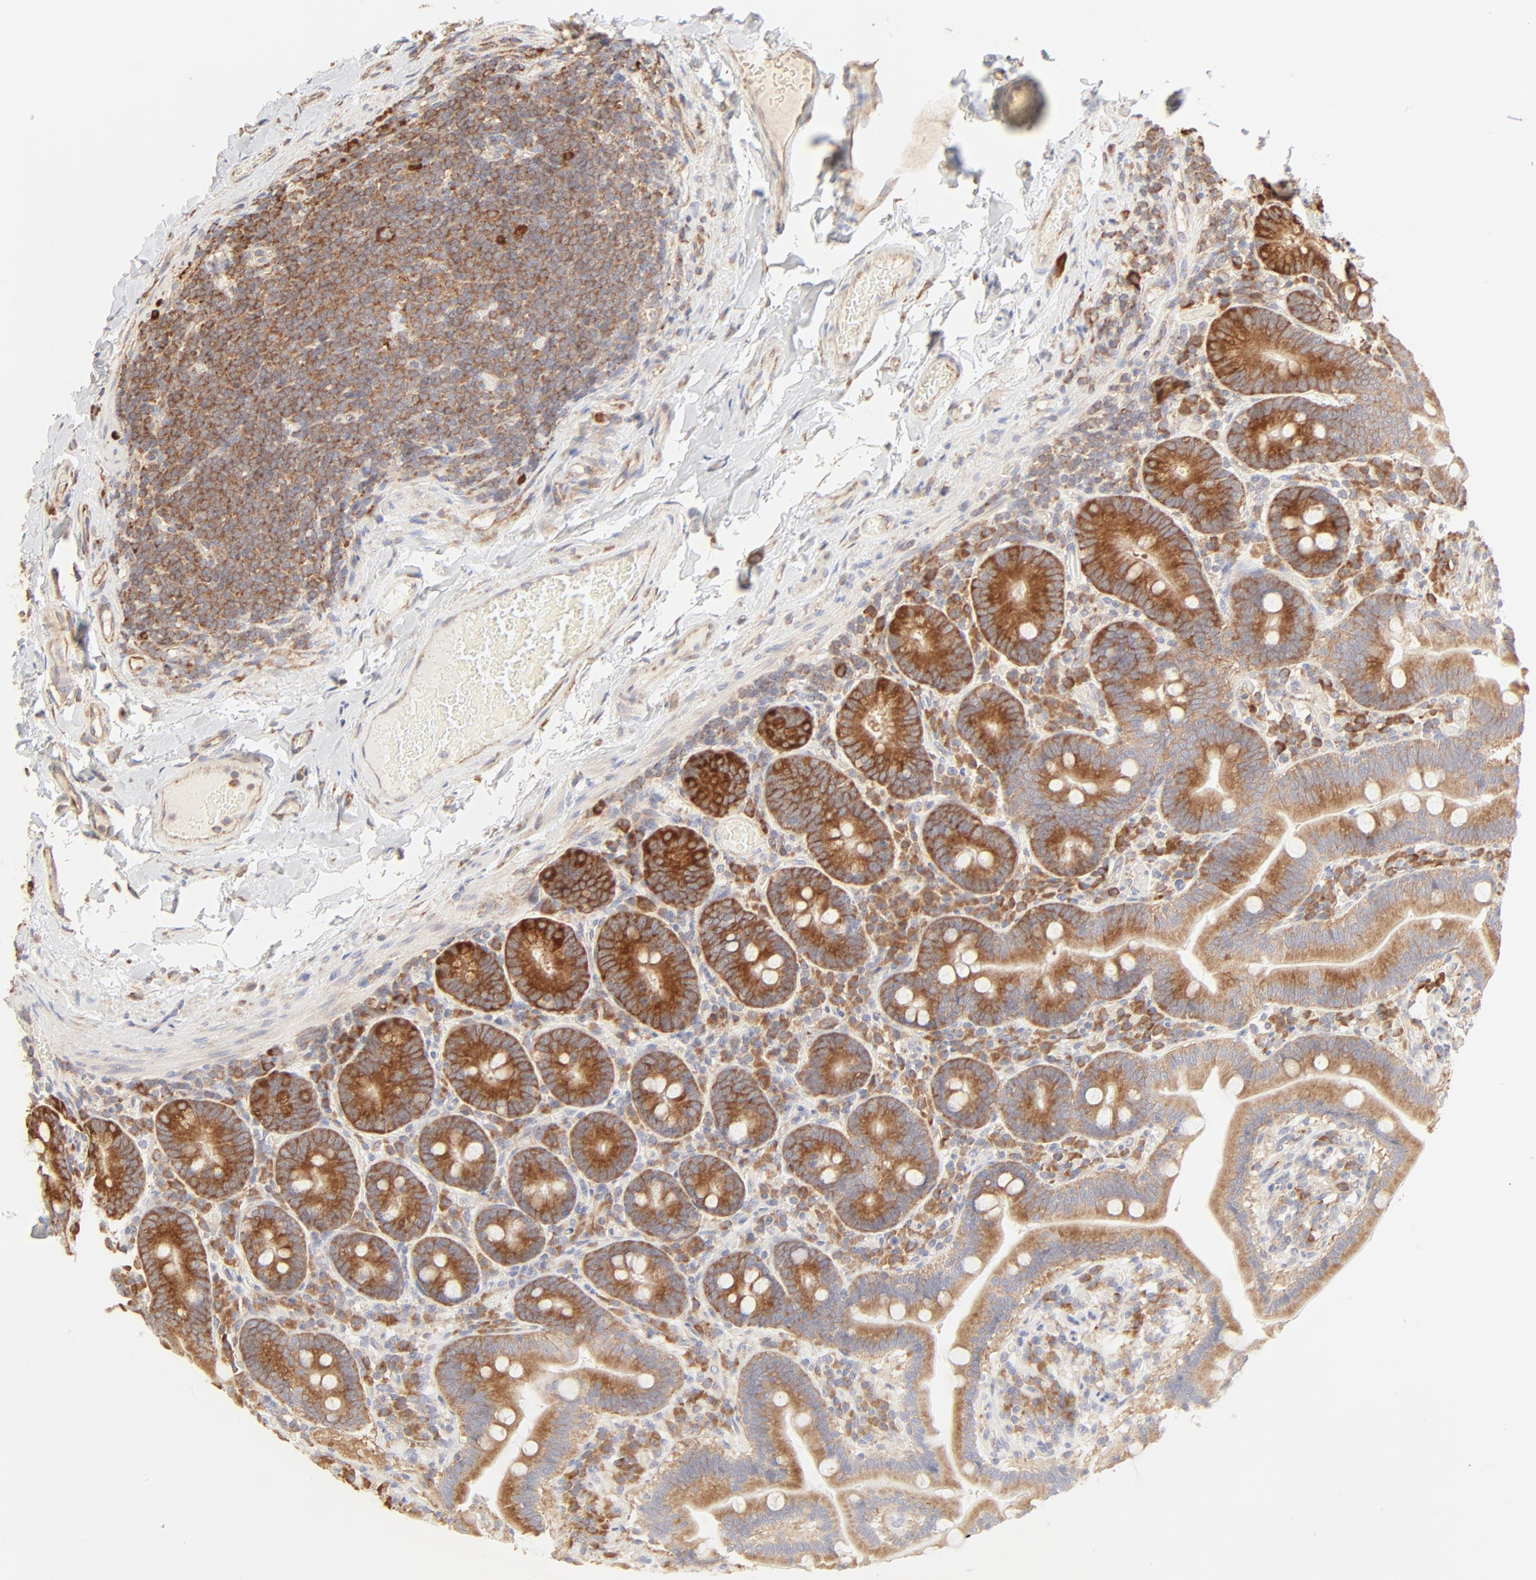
{"staining": {"intensity": "strong", "quantity": ">75%", "location": "cytoplasmic/membranous"}, "tissue": "duodenum", "cell_type": "Glandular cells", "image_type": "normal", "snomed": [{"axis": "morphology", "description": "Normal tissue, NOS"}, {"axis": "topography", "description": "Duodenum"}], "caption": "Immunohistochemistry (IHC) histopathology image of unremarkable human duodenum stained for a protein (brown), which demonstrates high levels of strong cytoplasmic/membranous positivity in about >75% of glandular cells.", "gene": "RPS20", "patient": {"sex": "male", "age": 66}}